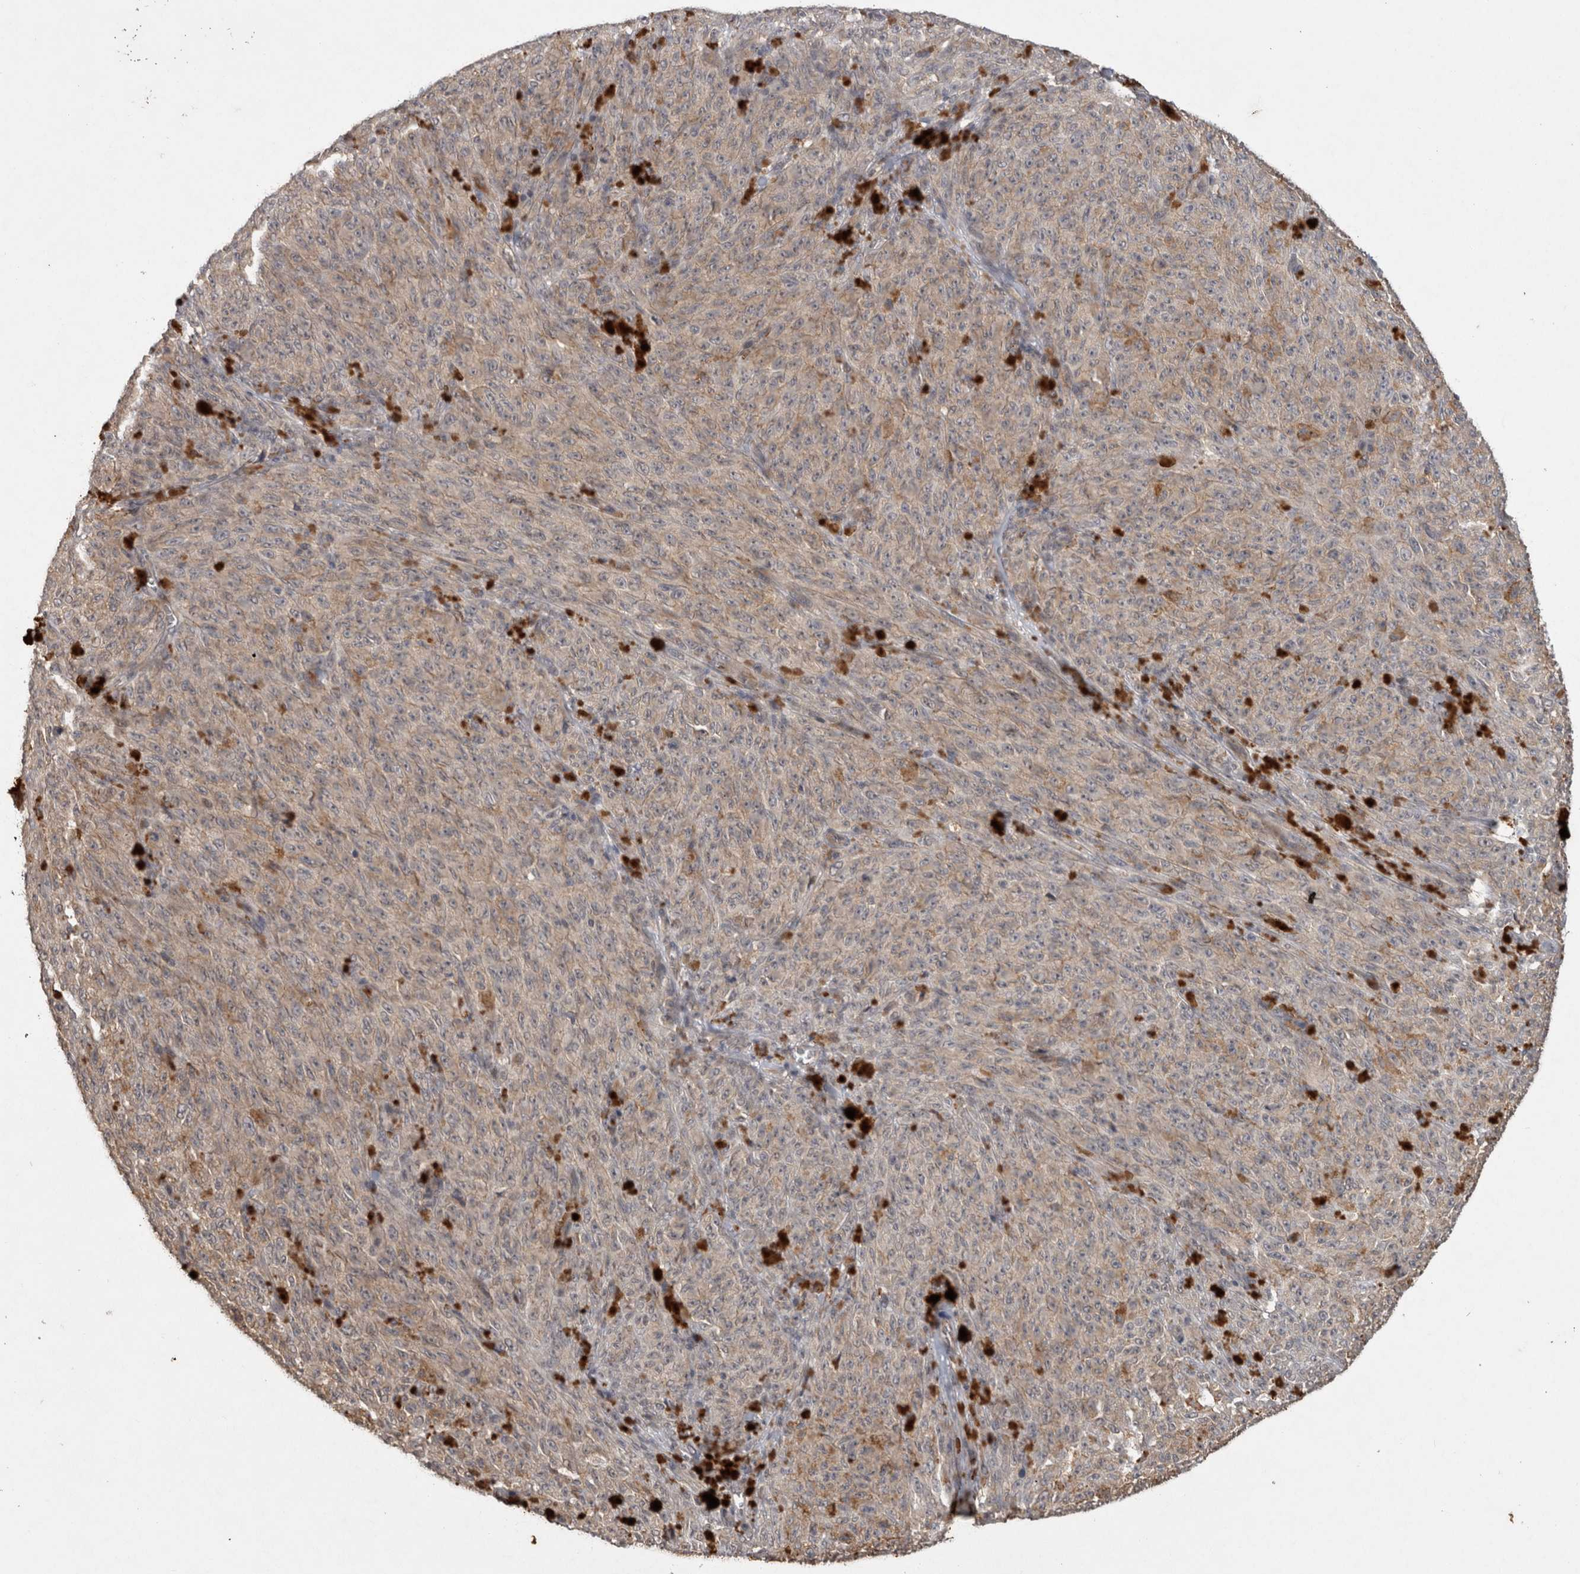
{"staining": {"intensity": "weak", "quantity": ">75%", "location": "cytoplasmic/membranous"}, "tissue": "melanoma", "cell_type": "Tumor cells", "image_type": "cancer", "snomed": [{"axis": "morphology", "description": "Malignant melanoma, NOS"}, {"axis": "topography", "description": "Skin"}], "caption": "This is an image of immunohistochemistry staining of malignant melanoma, which shows weak expression in the cytoplasmic/membranous of tumor cells.", "gene": "RHPN1", "patient": {"sex": "female", "age": 82}}